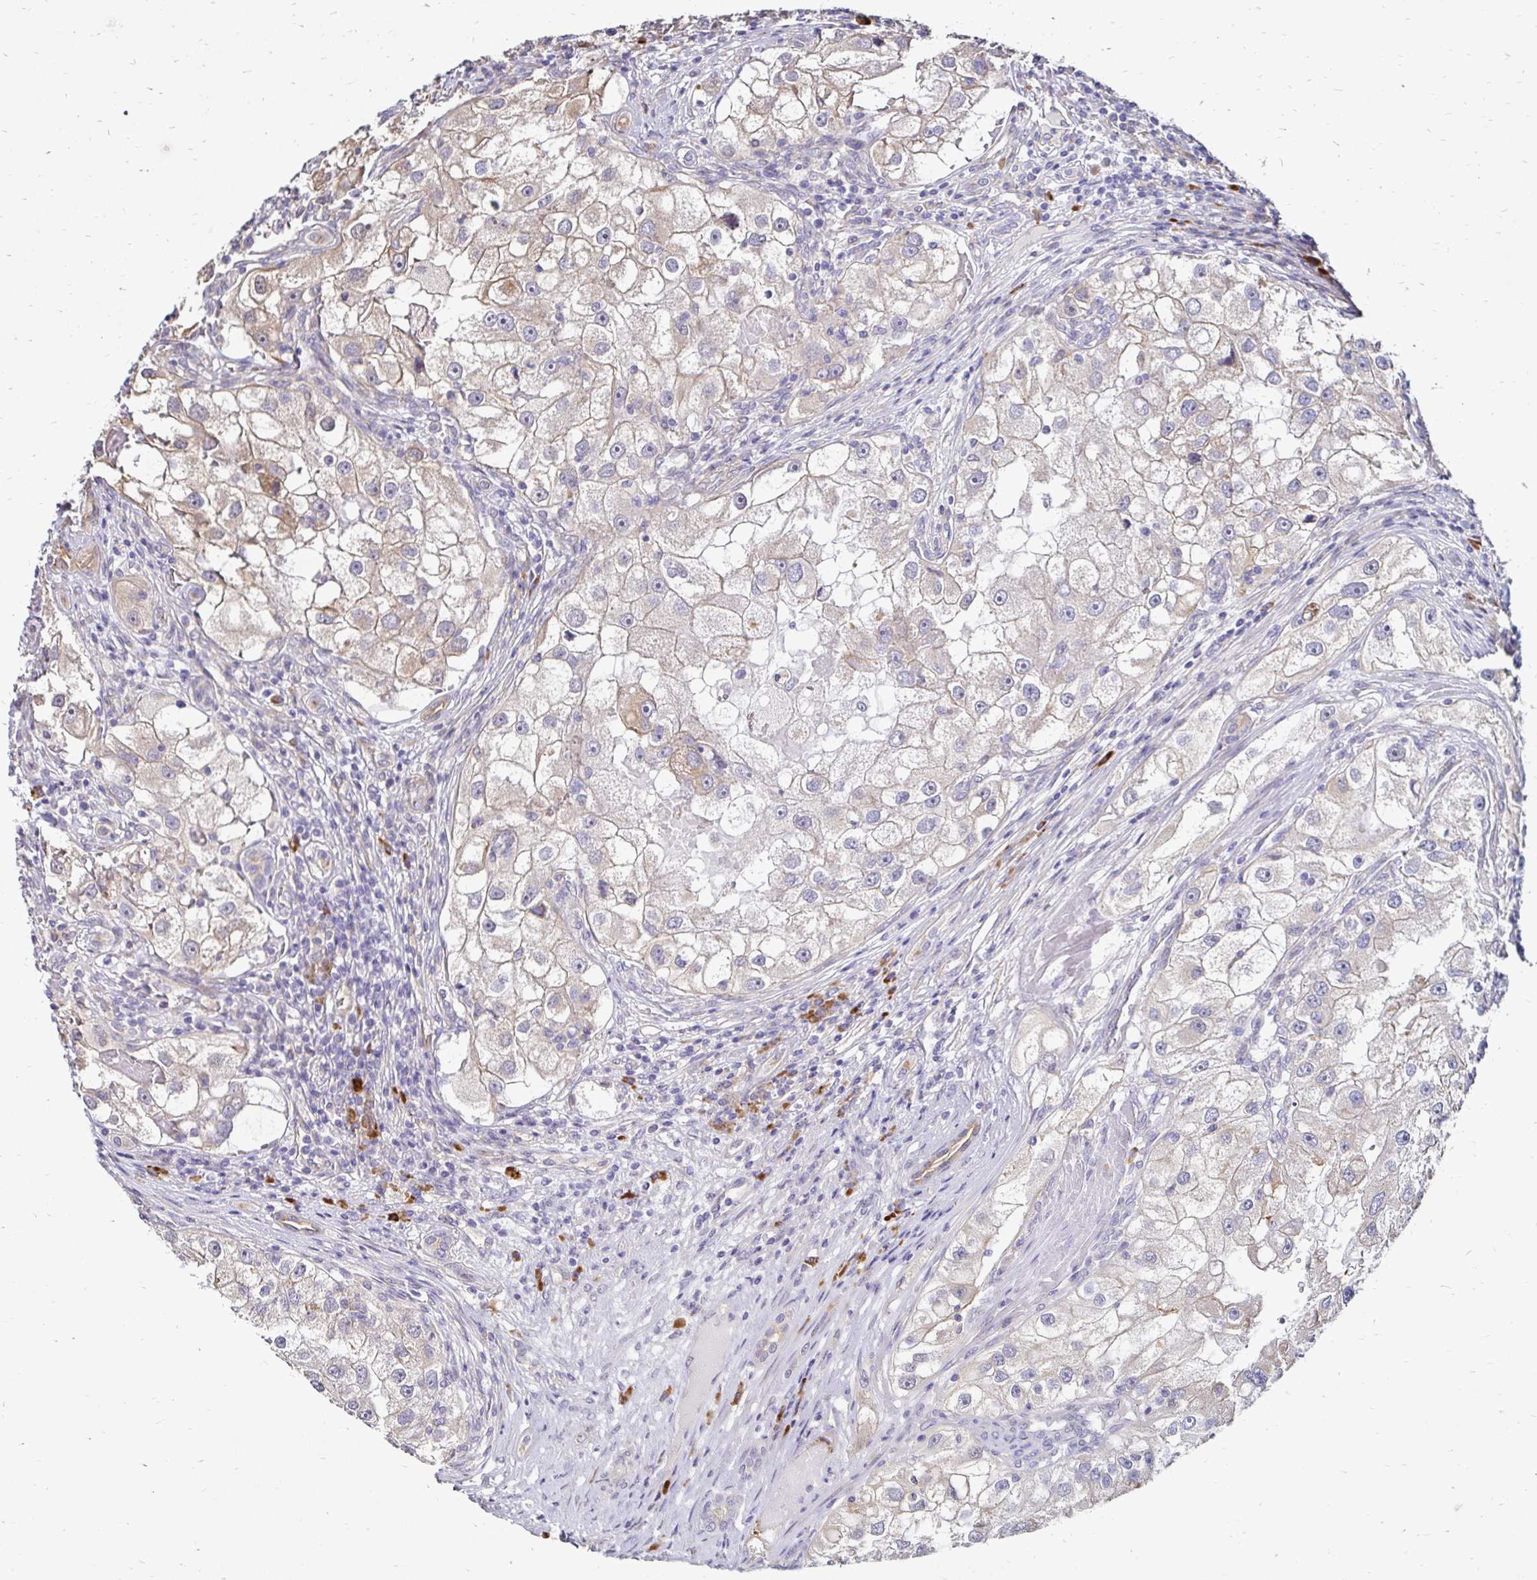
{"staining": {"intensity": "weak", "quantity": "<25%", "location": "cytoplasmic/membranous"}, "tissue": "renal cancer", "cell_type": "Tumor cells", "image_type": "cancer", "snomed": [{"axis": "morphology", "description": "Adenocarcinoma, NOS"}, {"axis": "topography", "description": "Kidney"}], "caption": "Protein analysis of renal adenocarcinoma demonstrates no significant expression in tumor cells. (DAB IHC, high magnification).", "gene": "PRIMA1", "patient": {"sex": "male", "age": 63}}